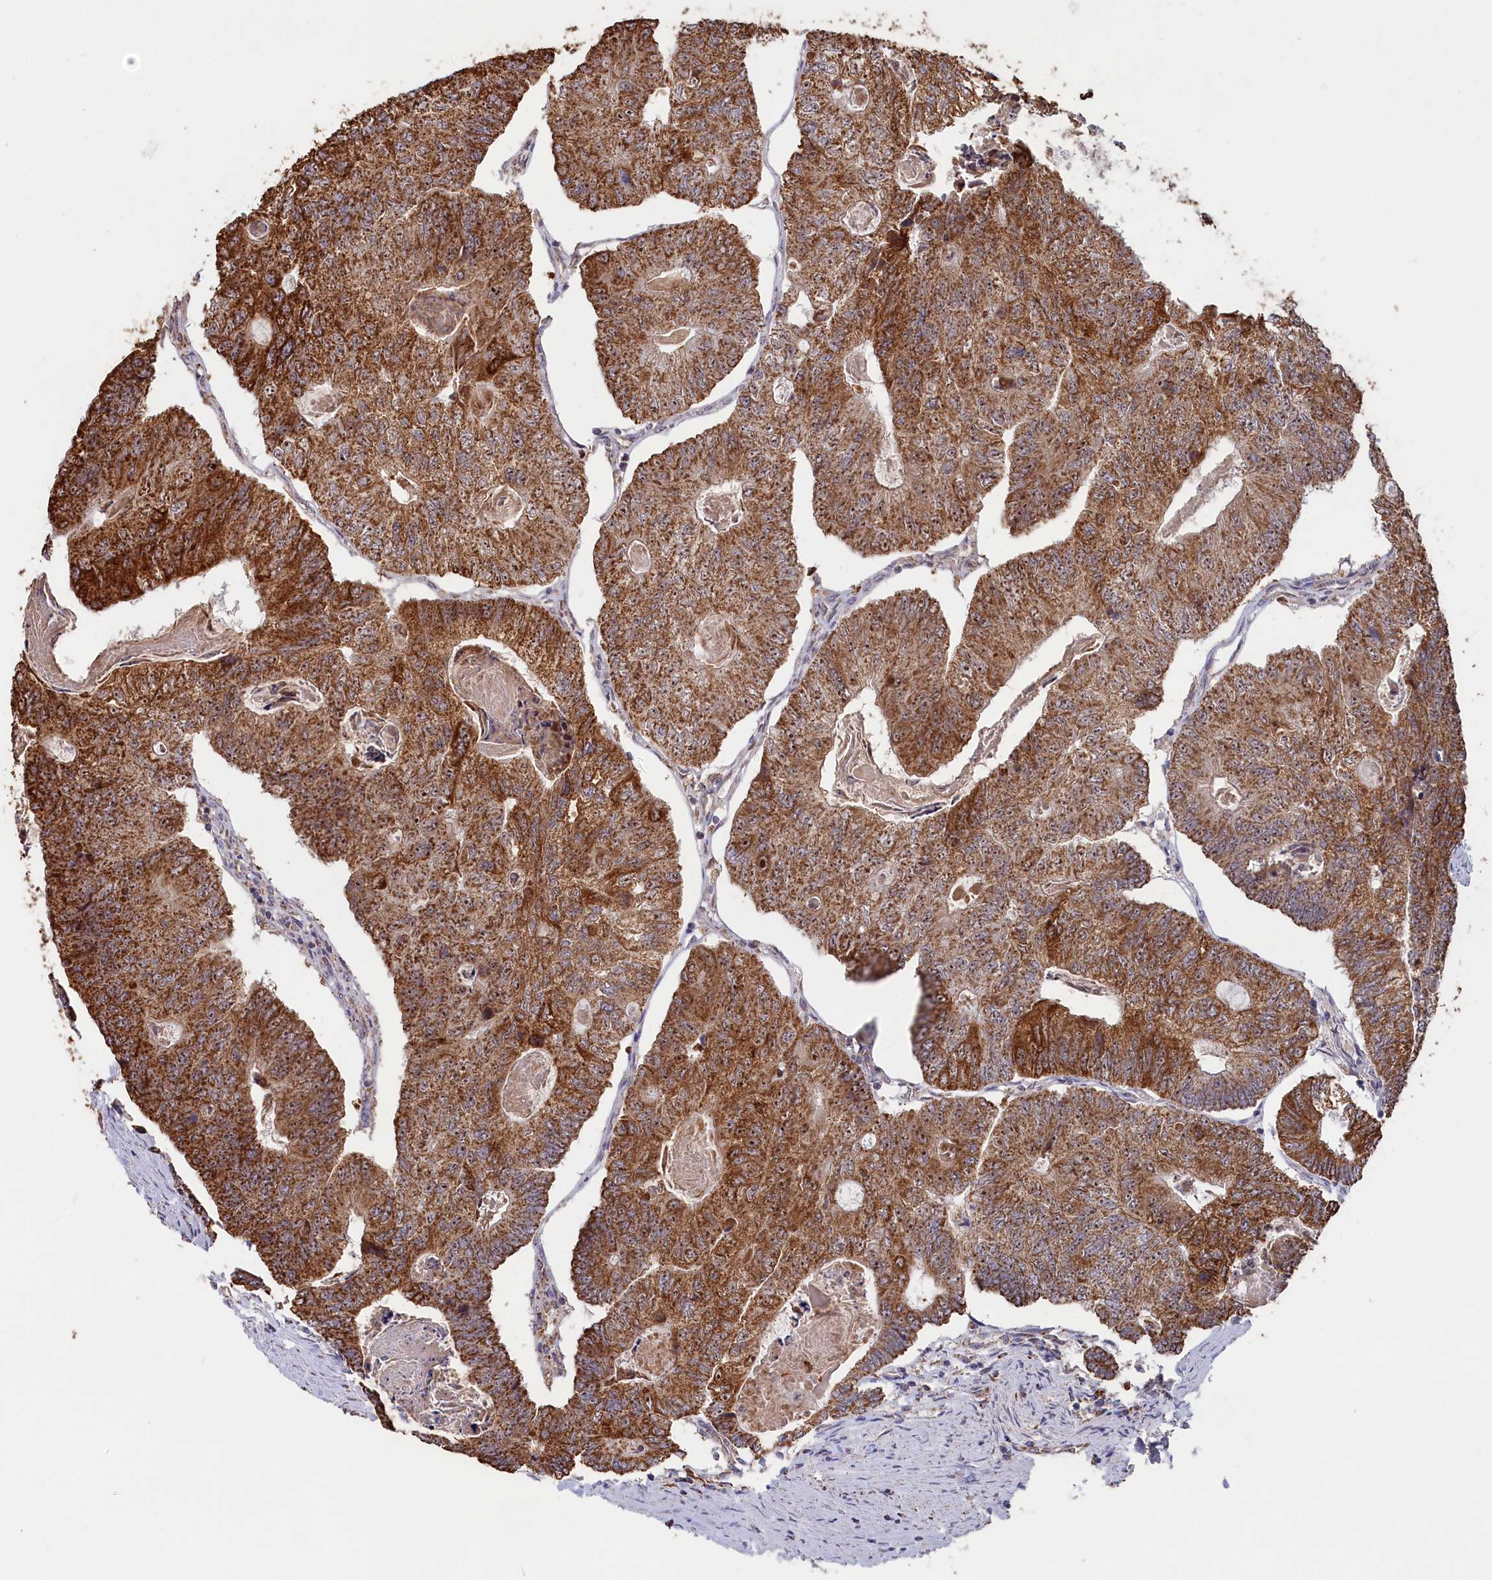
{"staining": {"intensity": "moderate", "quantity": ">75%", "location": "cytoplasmic/membranous,nuclear"}, "tissue": "colorectal cancer", "cell_type": "Tumor cells", "image_type": "cancer", "snomed": [{"axis": "morphology", "description": "Adenocarcinoma, NOS"}, {"axis": "topography", "description": "Colon"}], "caption": "Colorectal cancer (adenocarcinoma) stained with DAB IHC shows medium levels of moderate cytoplasmic/membranous and nuclear positivity in approximately >75% of tumor cells.", "gene": "ZNF816", "patient": {"sex": "female", "age": 67}}